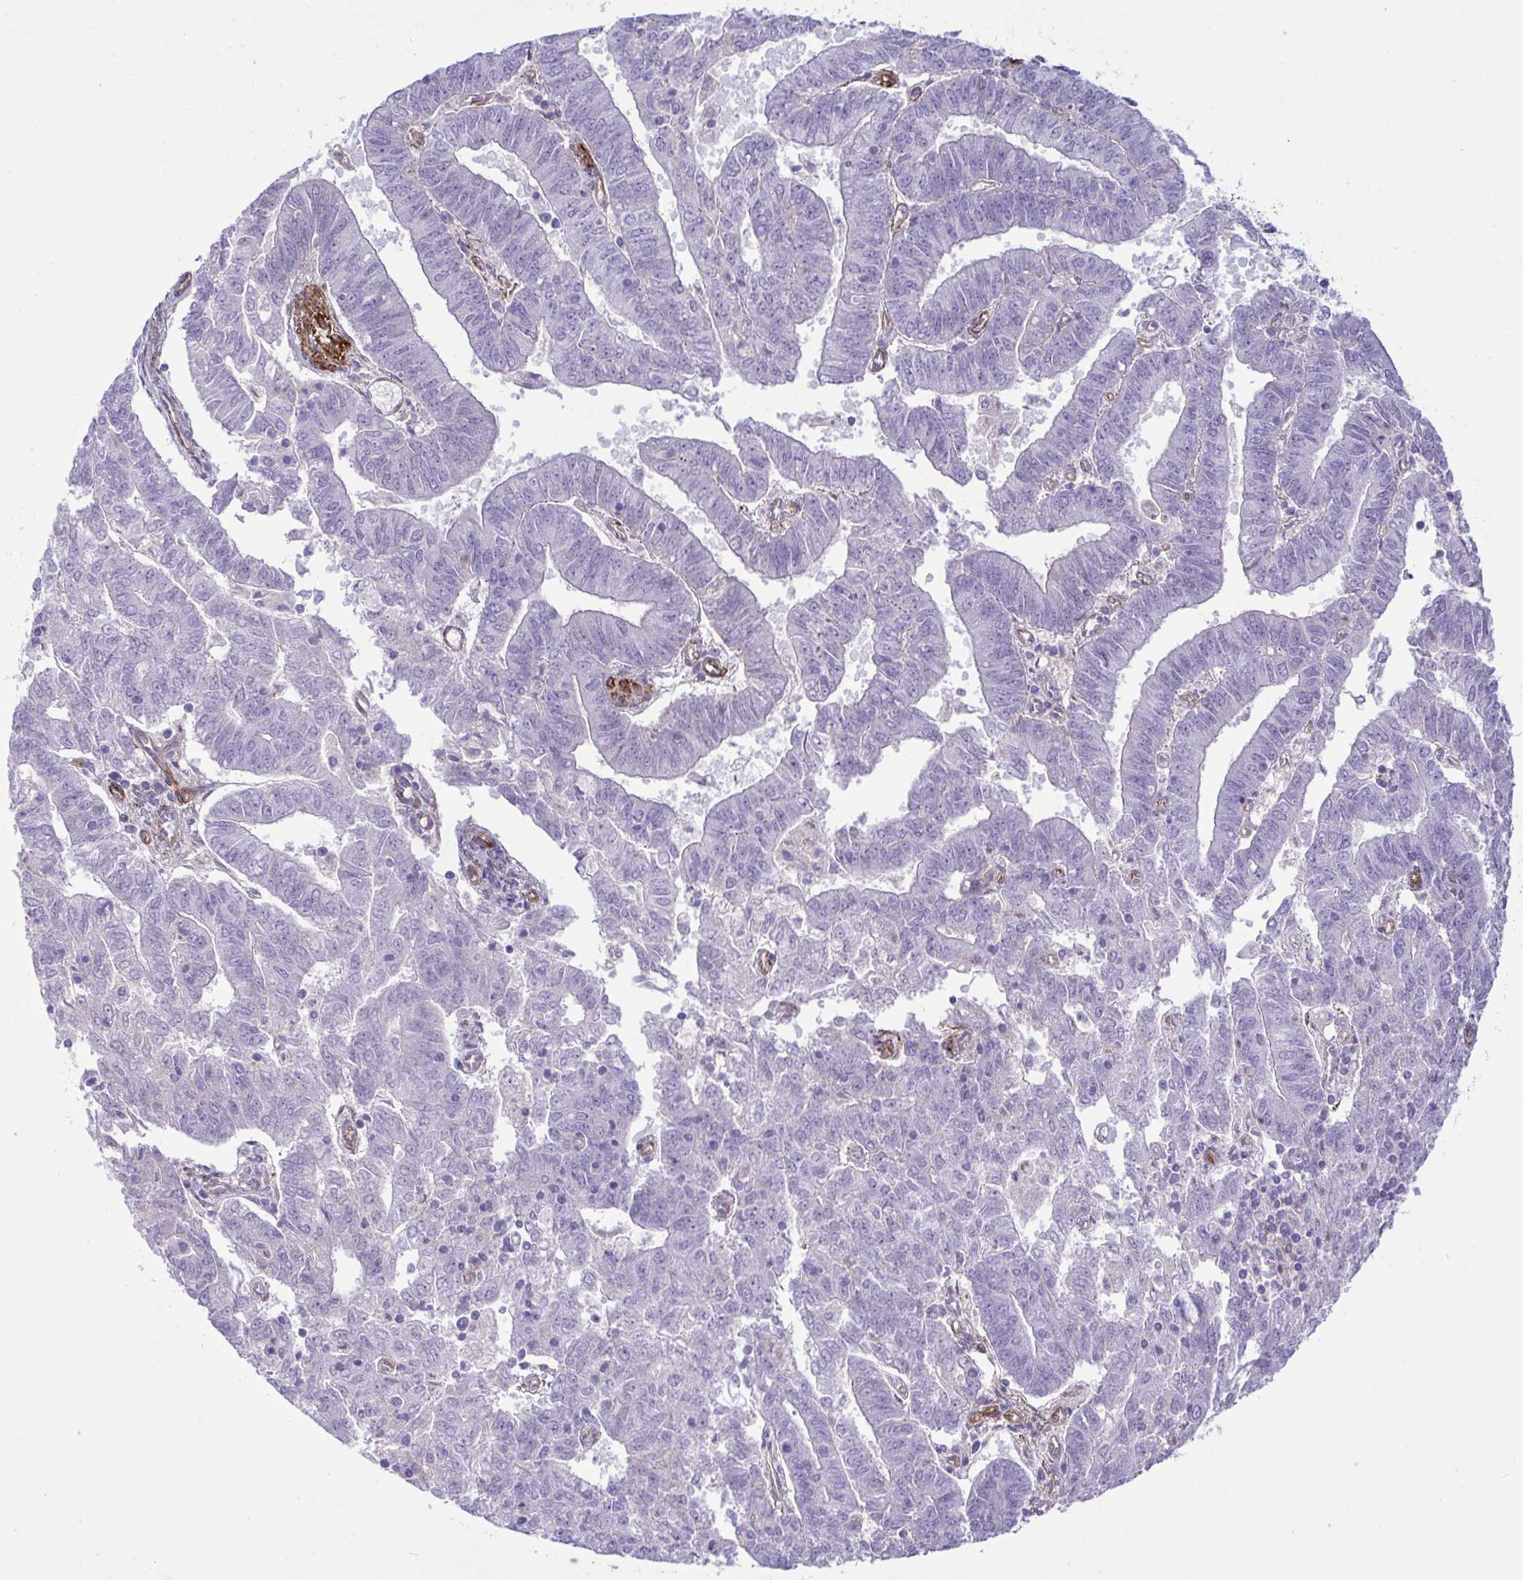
{"staining": {"intensity": "negative", "quantity": "none", "location": "none"}, "tissue": "endometrial cancer", "cell_type": "Tumor cells", "image_type": "cancer", "snomed": [{"axis": "morphology", "description": "Adenocarcinoma, NOS"}, {"axis": "topography", "description": "Endometrium"}], "caption": "The image exhibits no significant staining in tumor cells of adenocarcinoma (endometrial).", "gene": "SYNPO2L", "patient": {"sex": "female", "age": 82}}